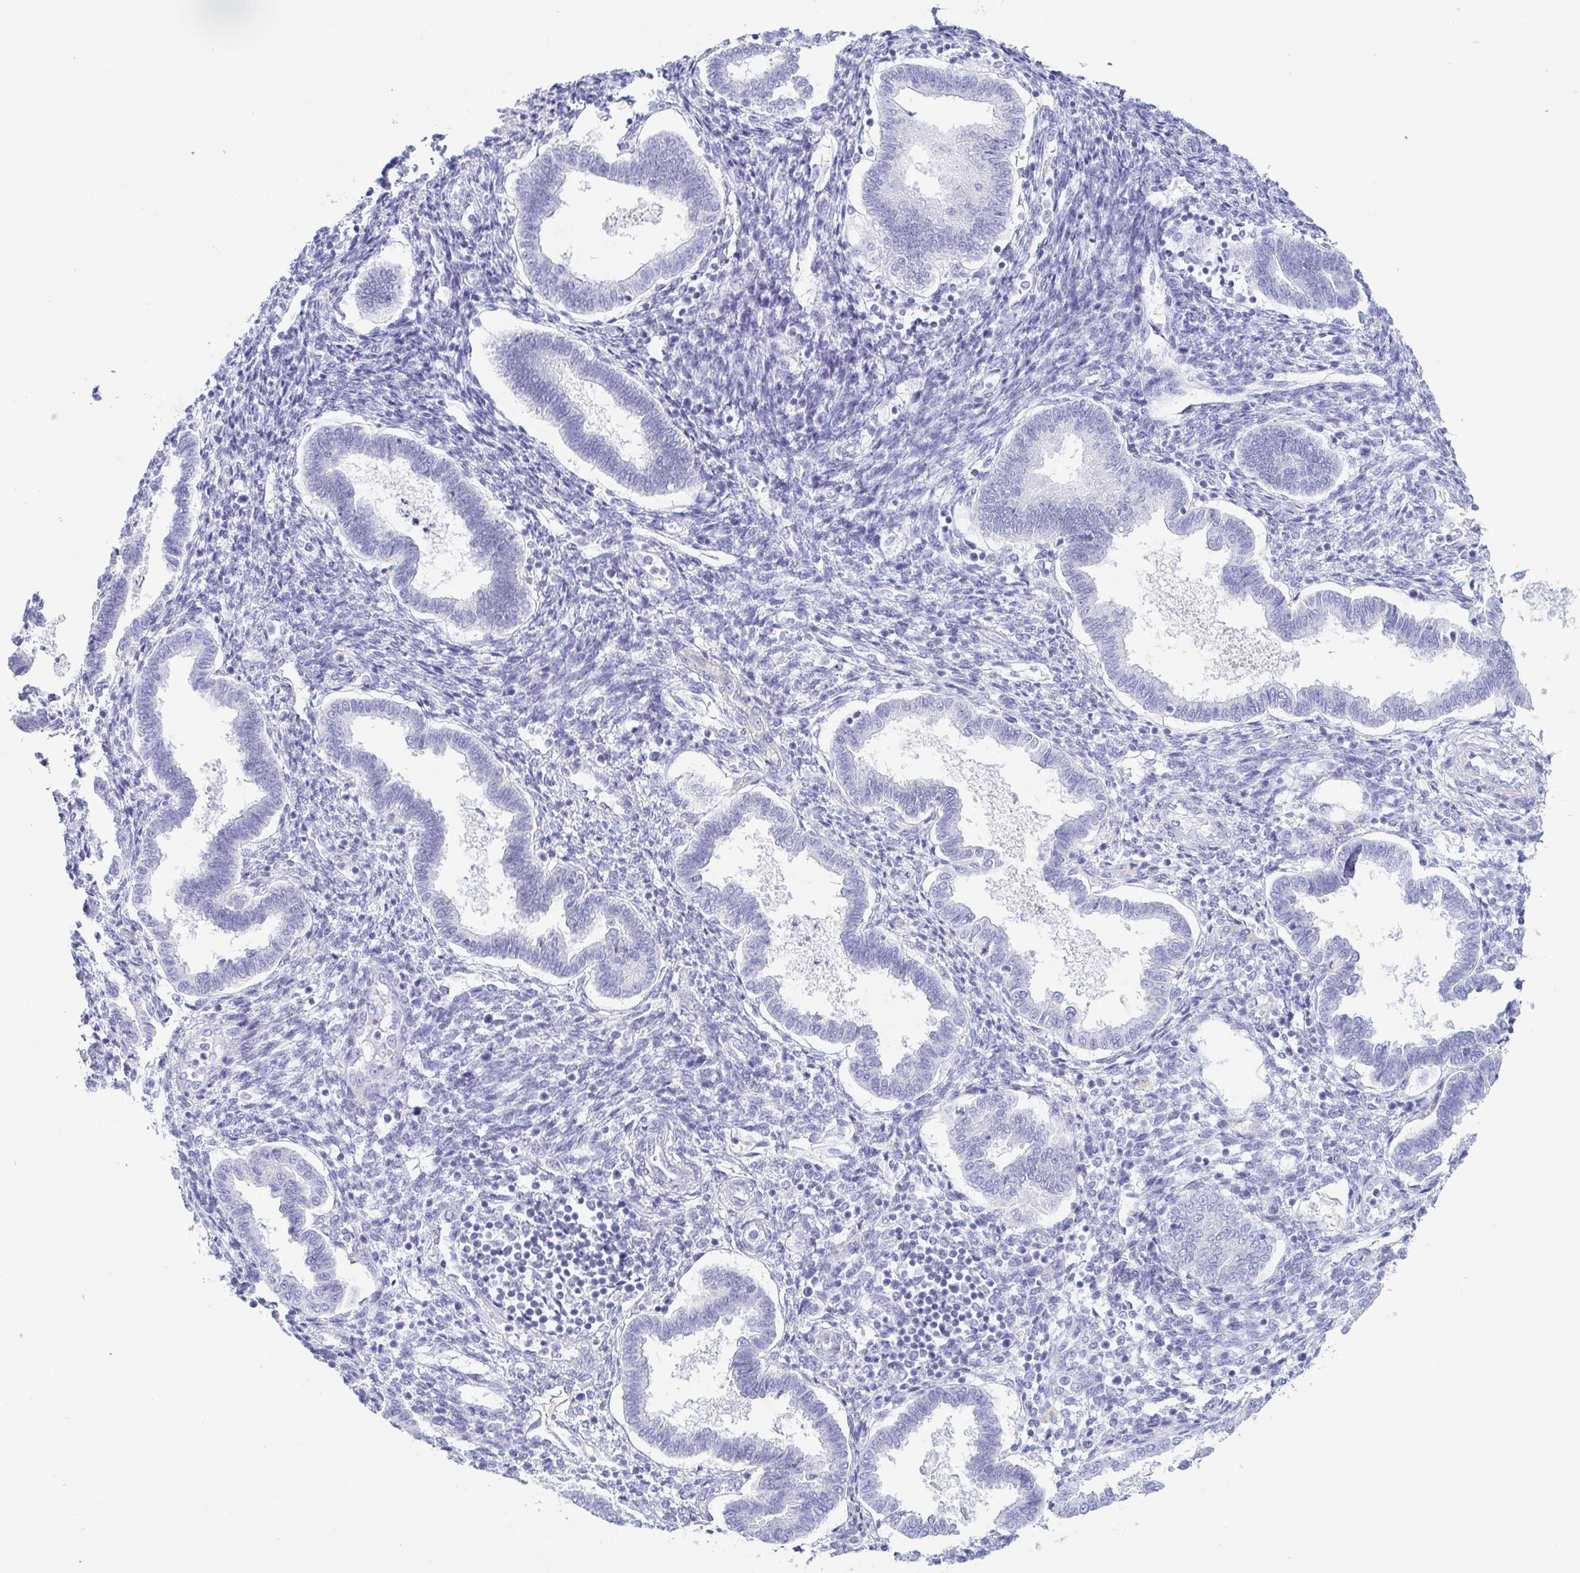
{"staining": {"intensity": "negative", "quantity": "none", "location": "none"}, "tissue": "endometrium", "cell_type": "Cells in endometrial stroma", "image_type": "normal", "snomed": [{"axis": "morphology", "description": "Normal tissue, NOS"}, {"axis": "topography", "description": "Endometrium"}], "caption": "DAB (3,3'-diaminobenzidine) immunohistochemical staining of benign endometrium demonstrates no significant staining in cells in endometrial stroma.", "gene": "PRR27", "patient": {"sex": "female", "age": 24}}